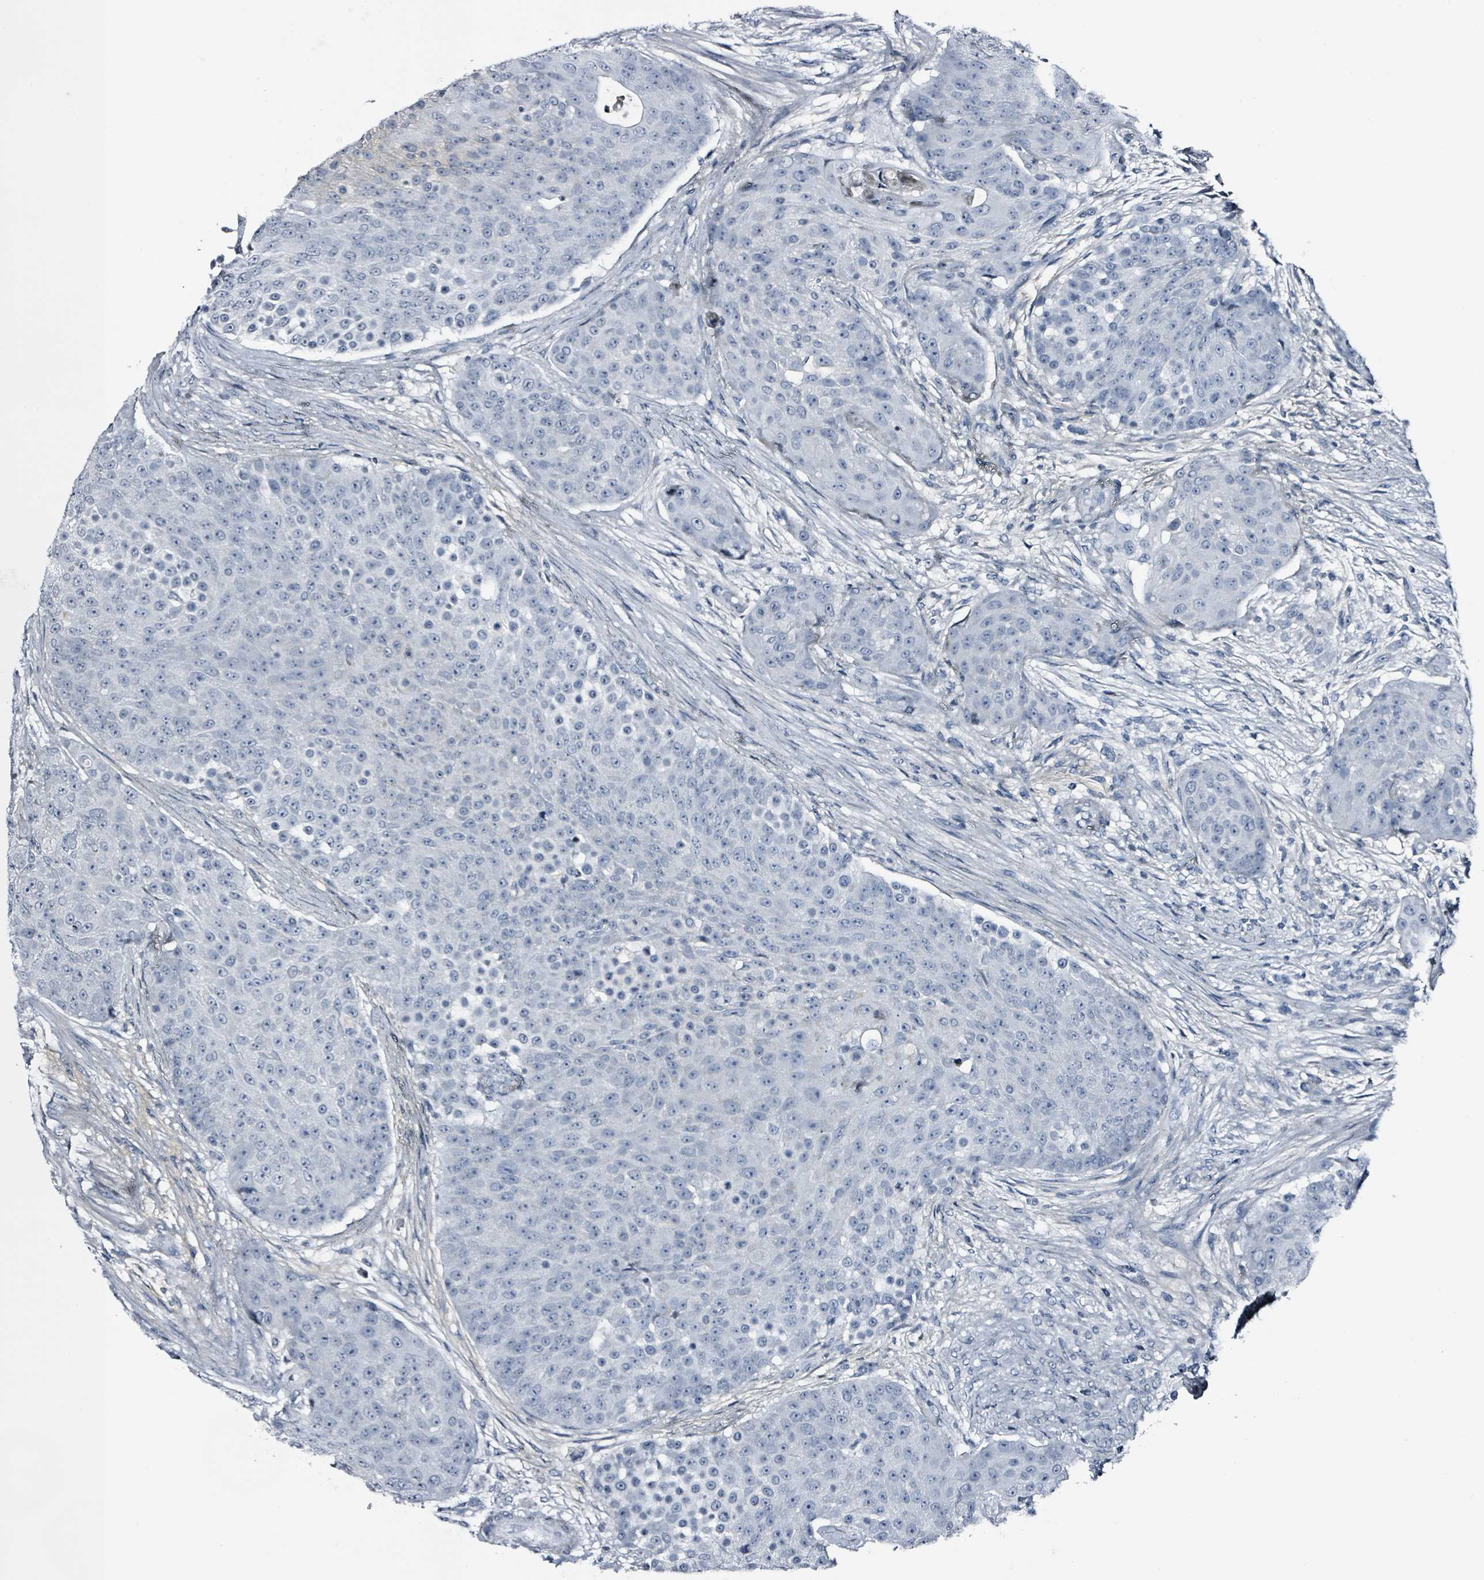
{"staining": {"intensity": "negative", "quantity": "none", "location": "none"}, "tissue": "urothelial cancer", "cell_type": "Tumor cells", "image_type": "cancer", "snomed": [{"axis": "morphology", "description": "Urothelial carcinoma, High grade"}, {"axis": "topography", "description": "Urinary bladder"}], "caption": "Photomicrograph shows no significant protein positivity in tumor cells of high-grade urothelial carcinoma.", "gene": "CA9", "patient": {"sex": "female", "age": 63}}